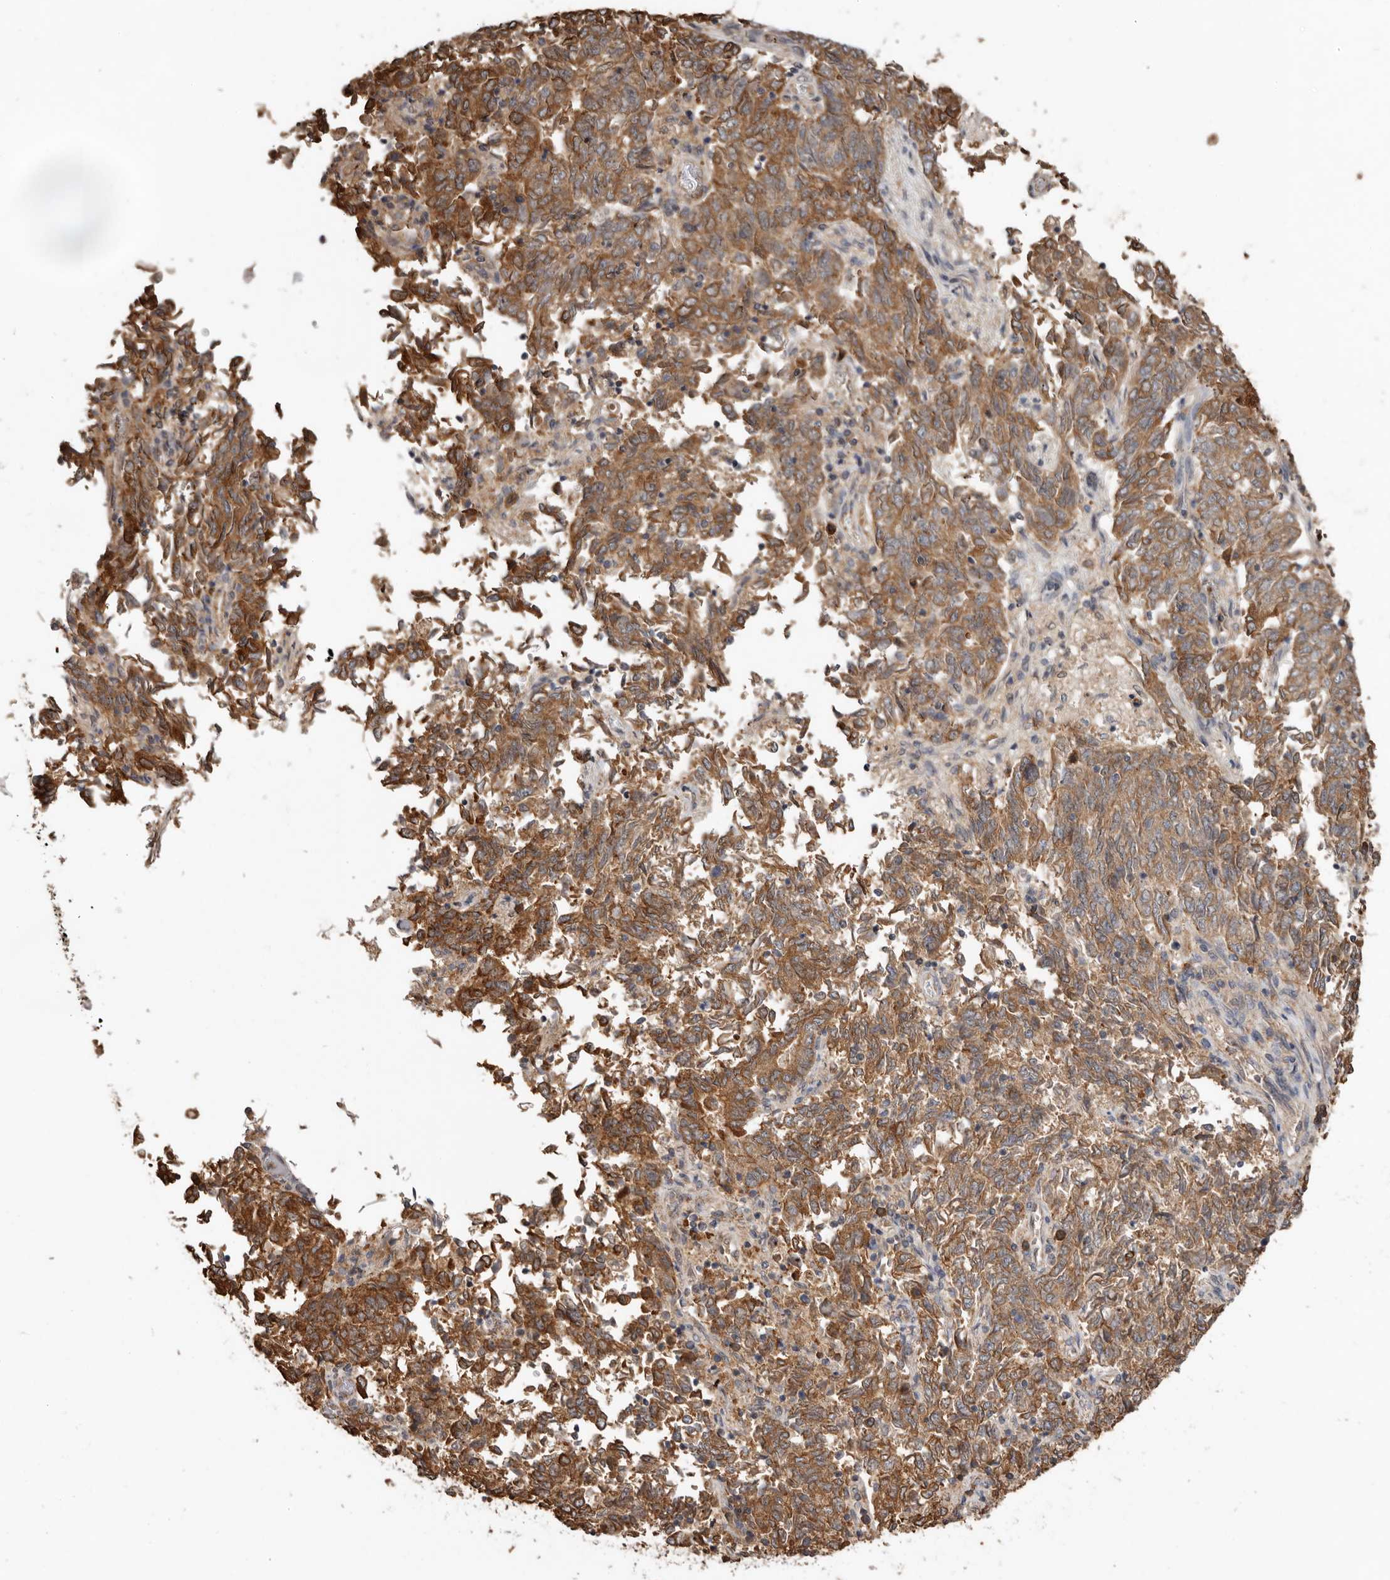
{"staining": {"intensity": "strong", "quantity": ">75%", "location": "cytoplasmic/membranous"}, "tissue": "endometrial cancer", "cell_type": "Tumor cells", "image_type": "cancer", "snomed": [{"axis": "morphology", "description": "Adenocarcinoma, NOS"}, {"axis": "topography", "description": "Endometrium"}], "caption": "Endometrial cancer stained for a protein reveals strong cytoplasmic/membranous positivity in tumor cells.", "gene": "RSPO2", "patient": {"sex": "female", "age": 80}}